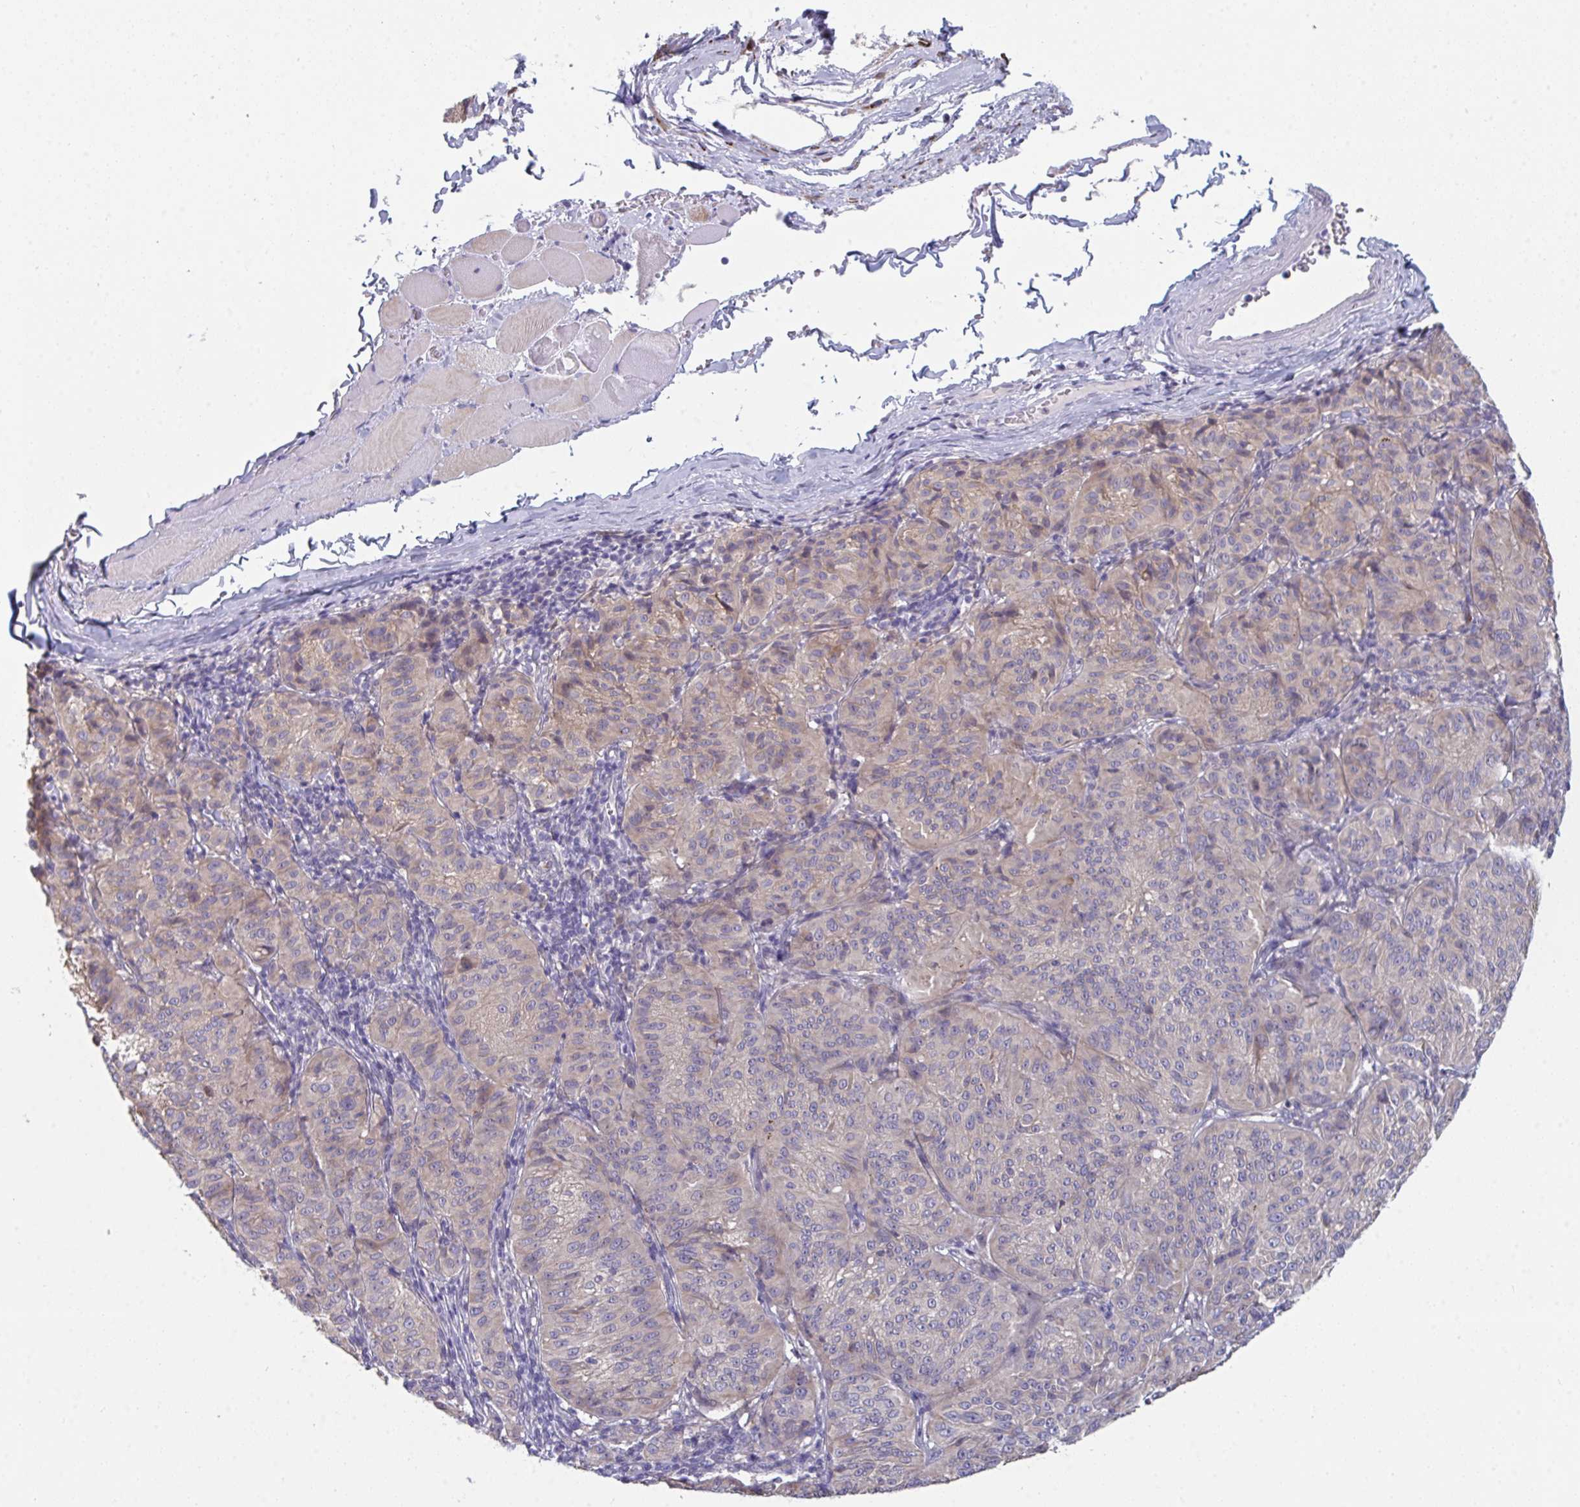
{"staining": {"intensity": "weak", "quantity": "<25%", "location": "cytoplasmic/membranous"}, "tissue": "melanoma", "cell_type": "Tumor cells", "image_type": "cancer", "snomed": [{"axis": "morphology", "description": "Malignant melanoma, NOS"}, {"axis": "topography", "description": "Skin"}], "caption": "An immunohistochemistry (IHC) photomicrograph of melanoma is shown. There is no staining in tumor cells of melanoma. The staining is performed using DAB brown chromogen with nuclei counter-stained in using hematoxylin.", "gene": "PTPRD", "patient": {"sex": "female", "age": 72}}